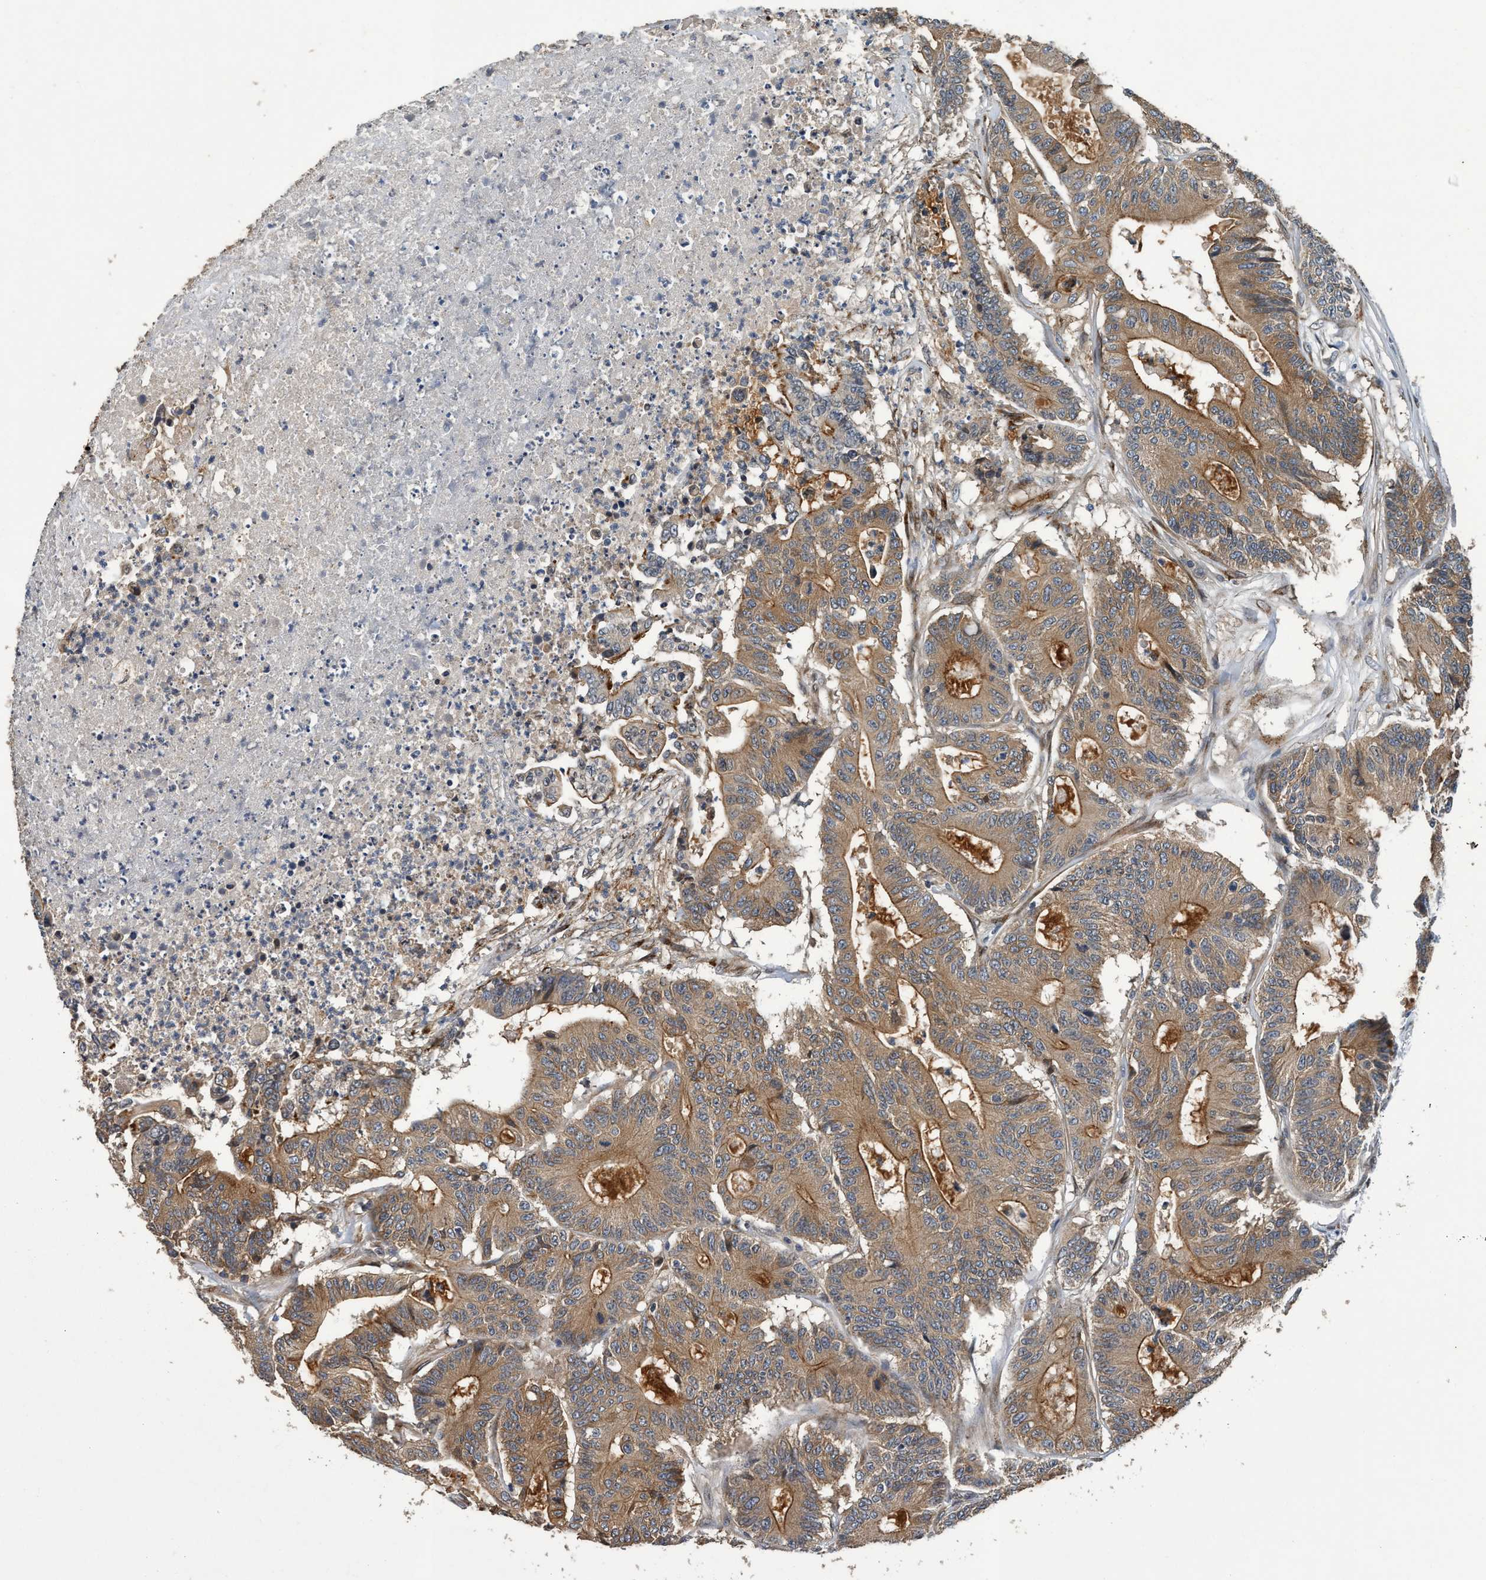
{"staining": {"intensity": "moderate", "quantity": ">75%", "location": "cytoplasmic/membranous"}, "tissue": "colorectal cancer", "cell_type": "Tumor cells", "image_type": "cancer", "snomed": [{"axis": "morphology", "description": "Adenocarcinoma, NOS"}, {"axis": "topography", "description": "Colon"}], "caption": "Colorectal cancer (adenocarcinoma) stained with DAB immunohistochemistry (IHC) shows medium levels of moderate cytoplasmic/membranous staining in about >75% of tumor cells. The protein is shown in brown color, while the nuclei are stained blue.", "gene": "MACC1", "patient": {"sex": "female", "age": 84}}